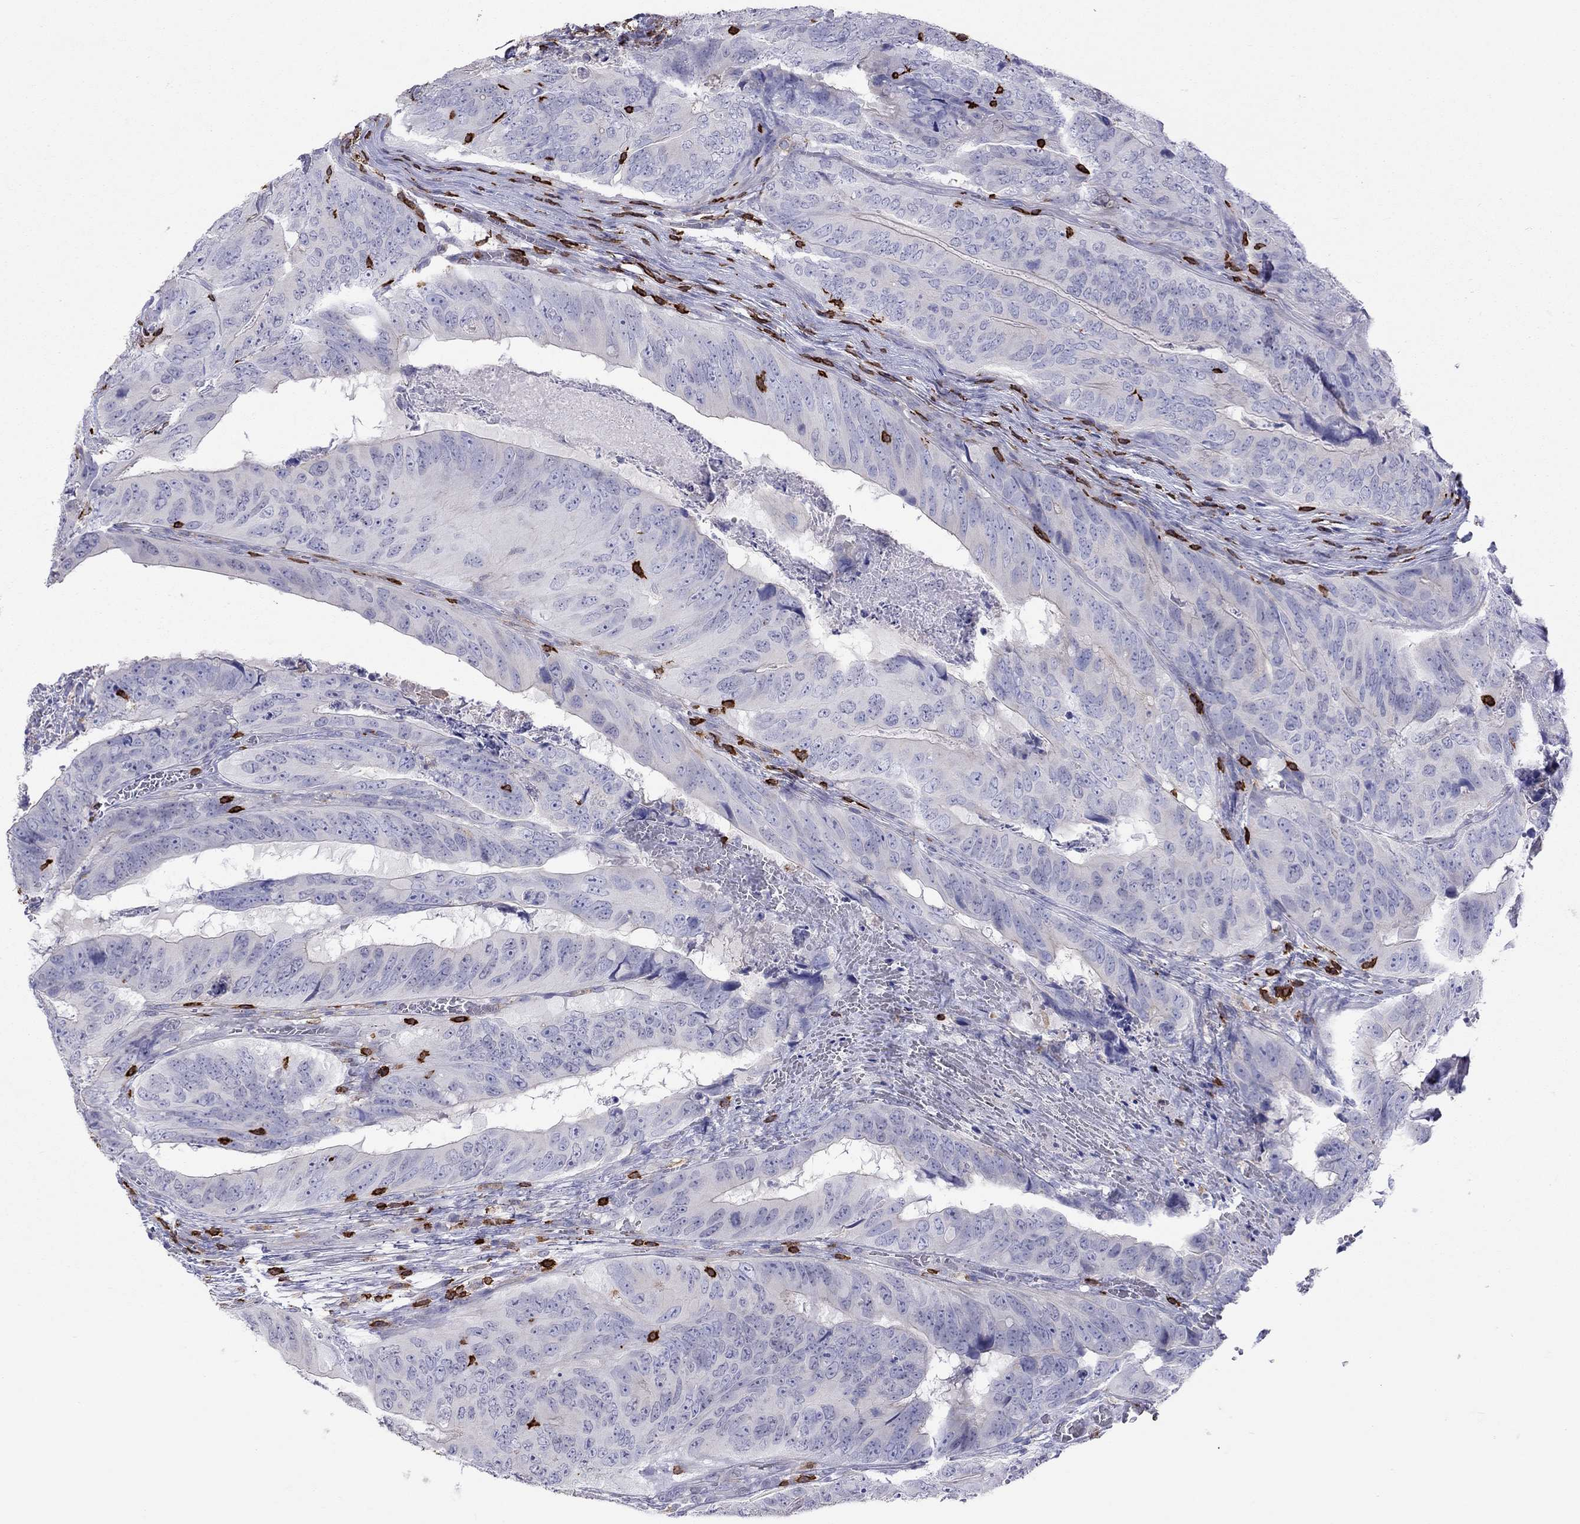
{"staining": {"intensity": "negative", "quantity": "none", "location": "none"}, "tissue": "colorectal cancer", "cell_type": "Tumor cells", "image_type": "cancer", "snomed": [{"axis": "morphology", "description": "Adenocarcinoma, NOS"}, {"axis": "topography", "description": "Colon"}], "caption": "Colorectal cancer was stained to show a protein in brown. There is no significant staining in tumor cells.", "gene": "MND1", "patient": {"sex": "male", "age": 79}}